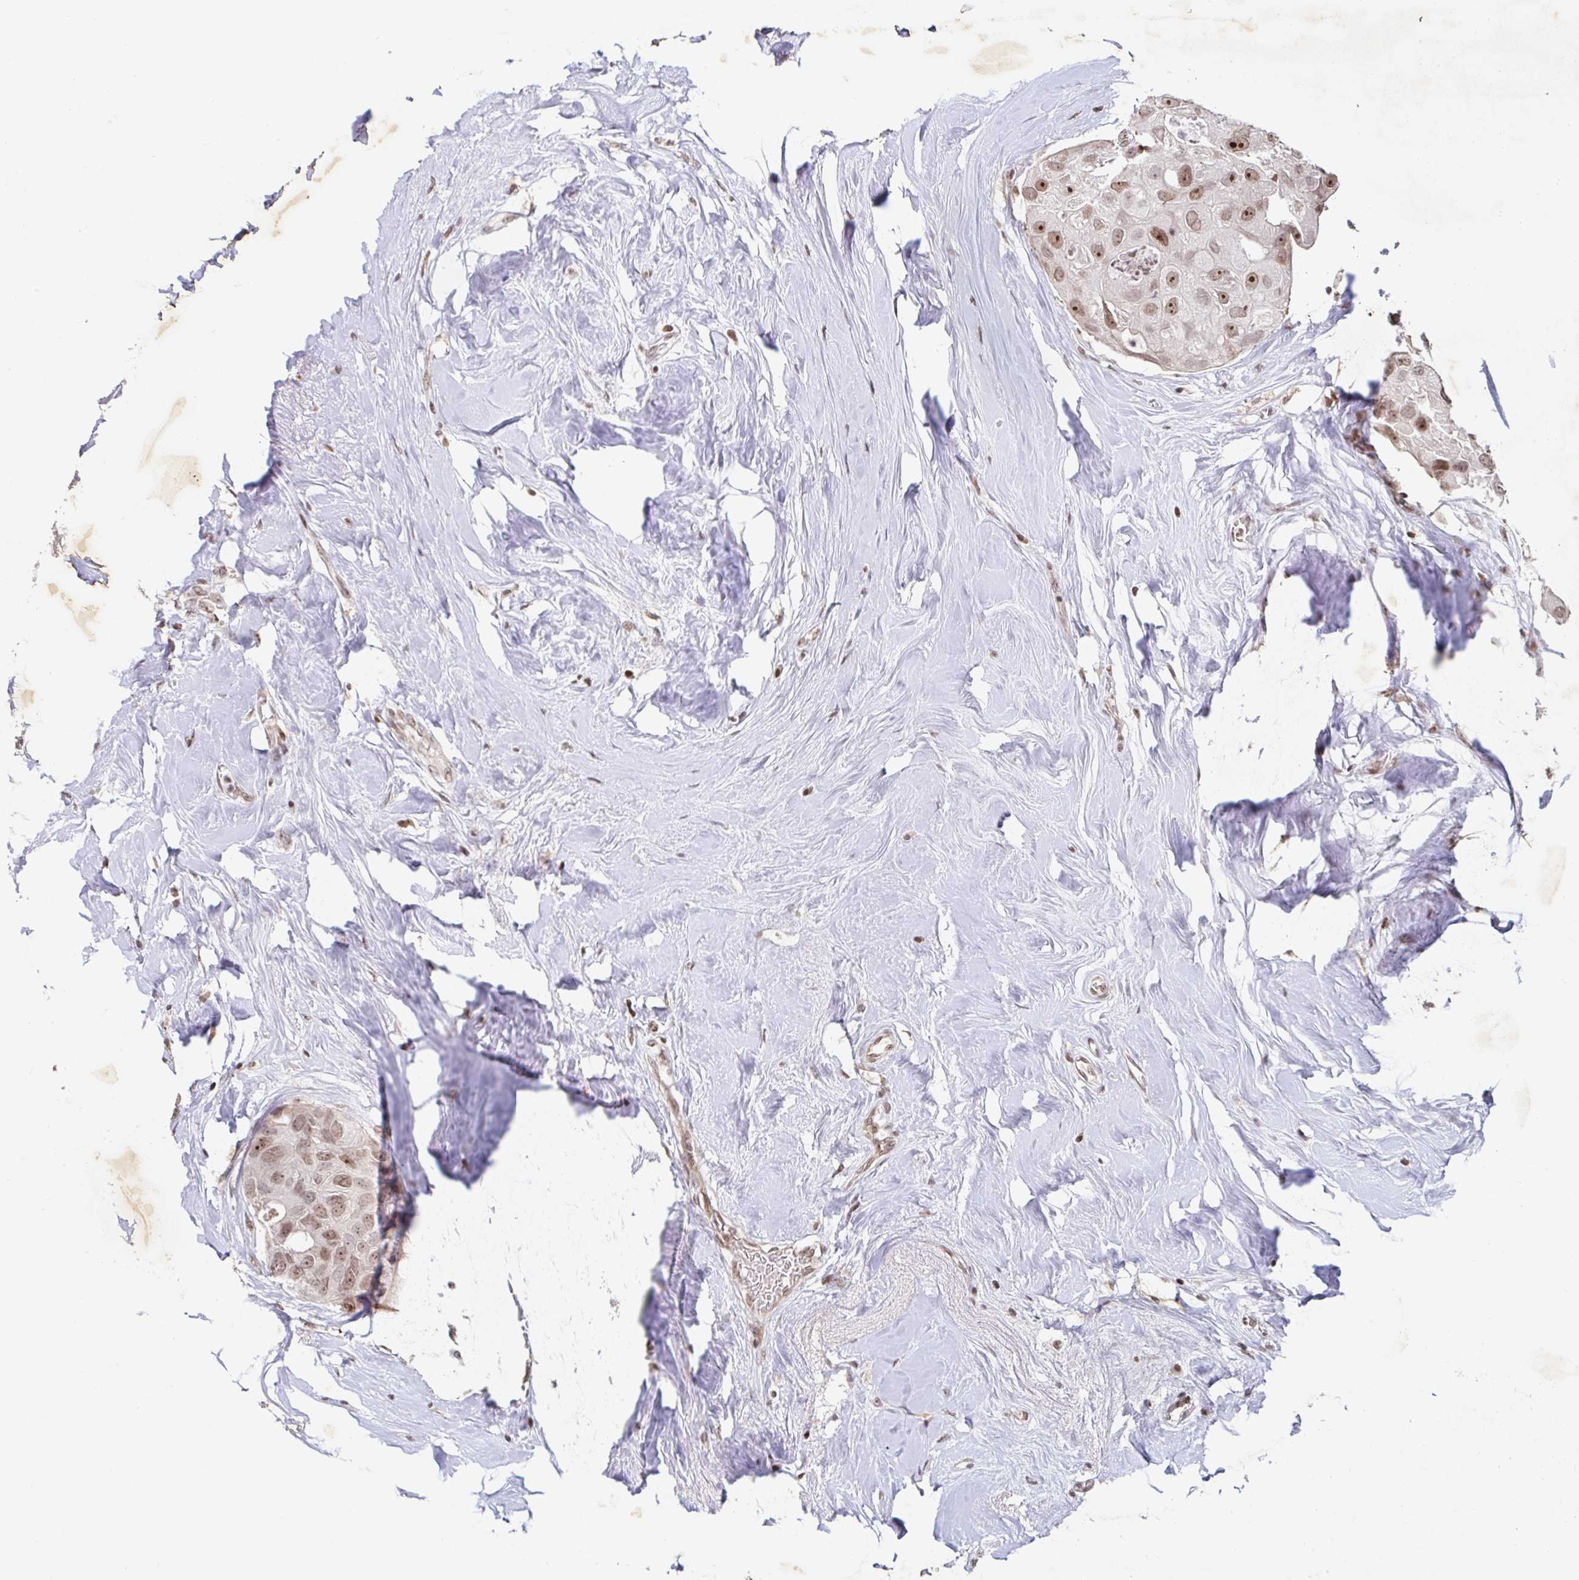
{"staining": {"intensity": "moderate", "quantity": ">75%", "location": "nuclear"}, "tissue": "breast cancer", "cell_type": "Tumor cells", "image_type": "cancer", "snomed": [{"axis": "morphology", "description": "Duct carcinoma"}, {"axis": "topography", "description": "Breast"}], "caption": "An image showing moderate nuclear expression in approximately >75% of tumor cells in breast infiltrating ductal carcinoma, as visualized by brown immunohistochemical staining.", "gene": "C19orf53", "patient": {"sex": "female", "age": 43}}